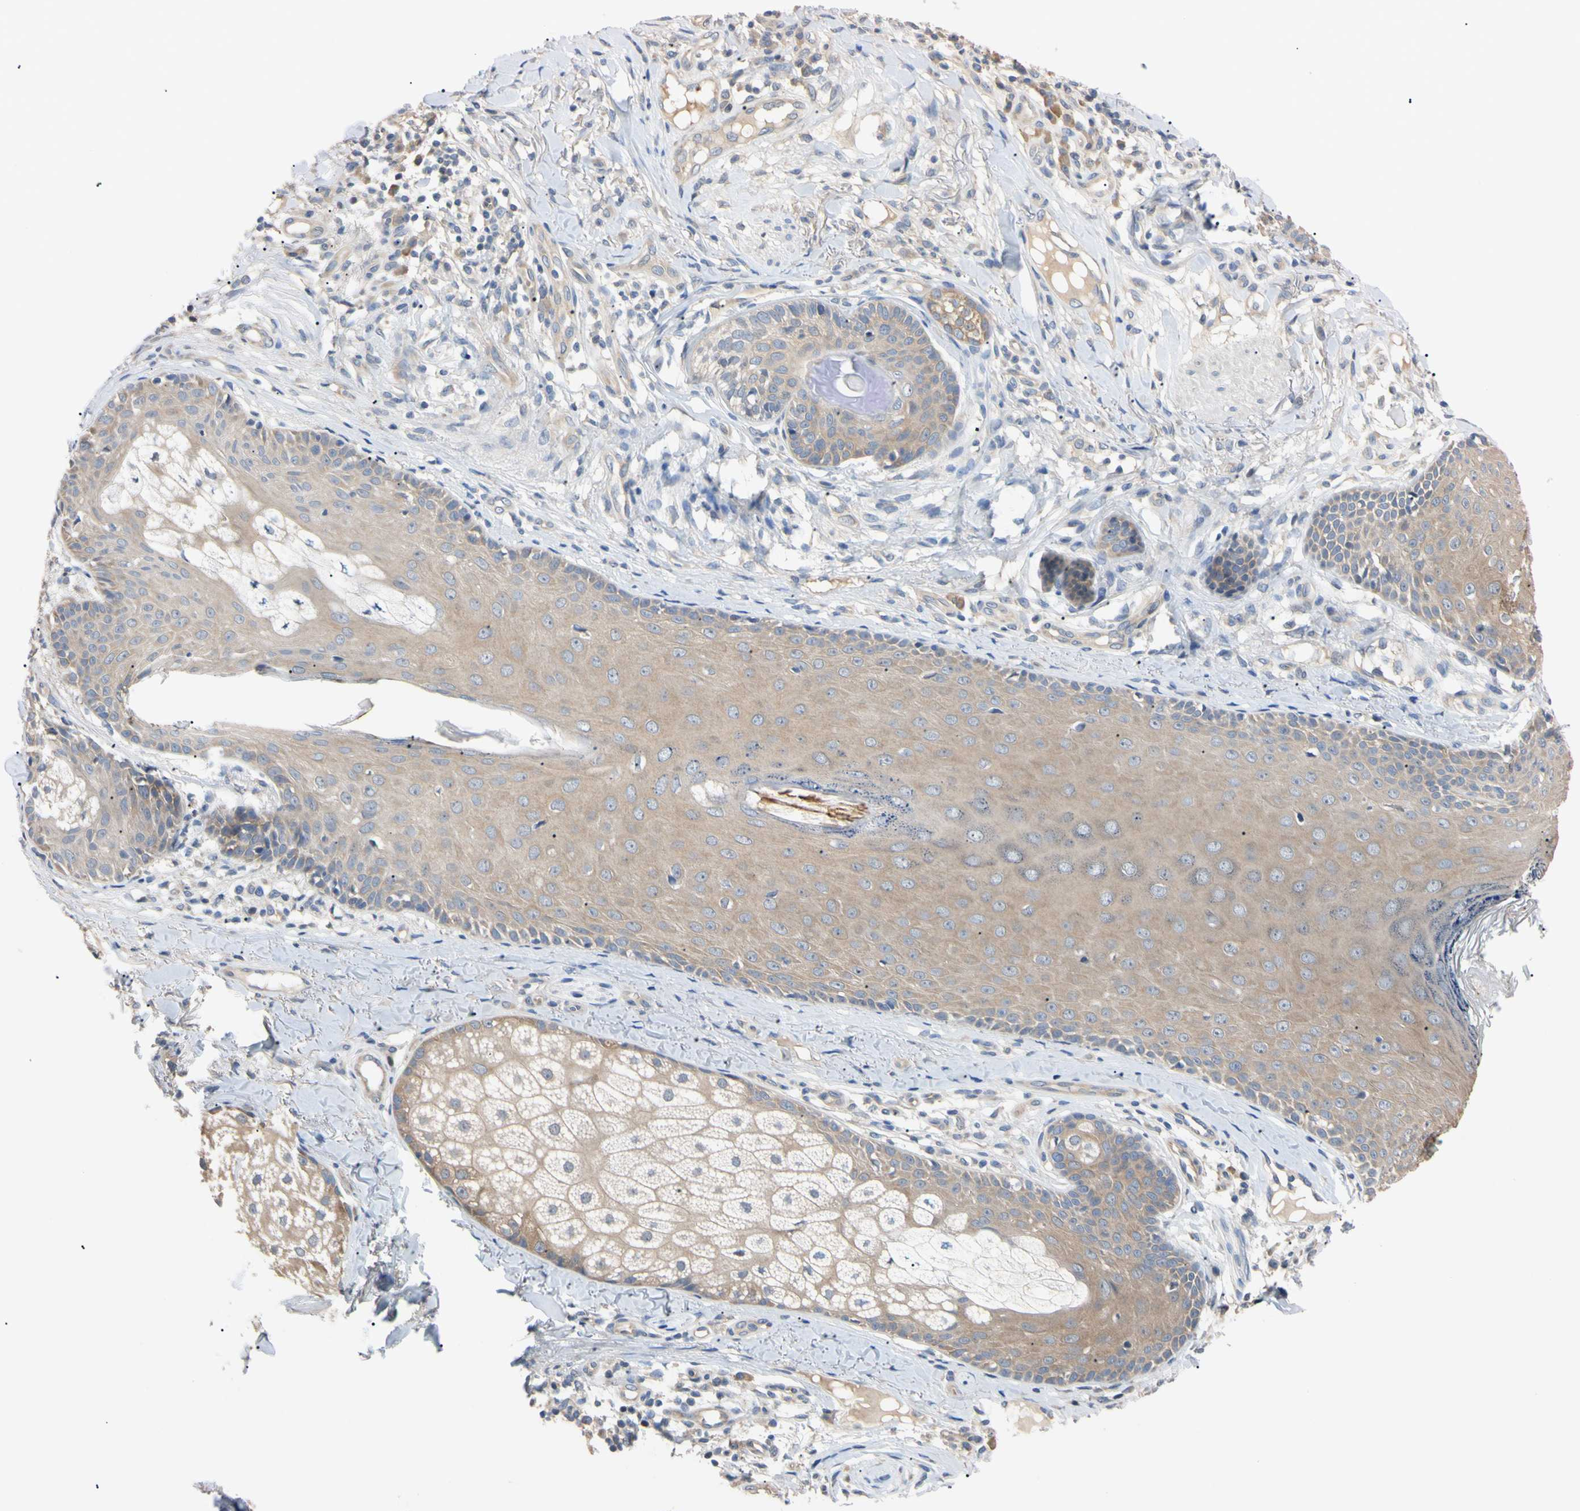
{"staining": {"intensity": "weak", "quantity": ">75%", "location": "cytoplasmic/membranous"}, "tissue": "skin cancer", "cell_type": "Tumor cells", "image_type": "cancer", "snomed": [{"axis": "morphology", "description": "Normal tissue, NOS"}, {"axis": "morphology", "description": "Basal cell carcinoma"}, {"axis": "topography", "description": "Skin"}], "caption": "Skin cancer (basal cell carcinoma) was stained to show a protein in brown. There is low levels of weak cytoplasmic/membranous staining in approximately >75% of tumor cells.", "gene": "RARS1", "patient": {"sex": "male", "age": 52}}